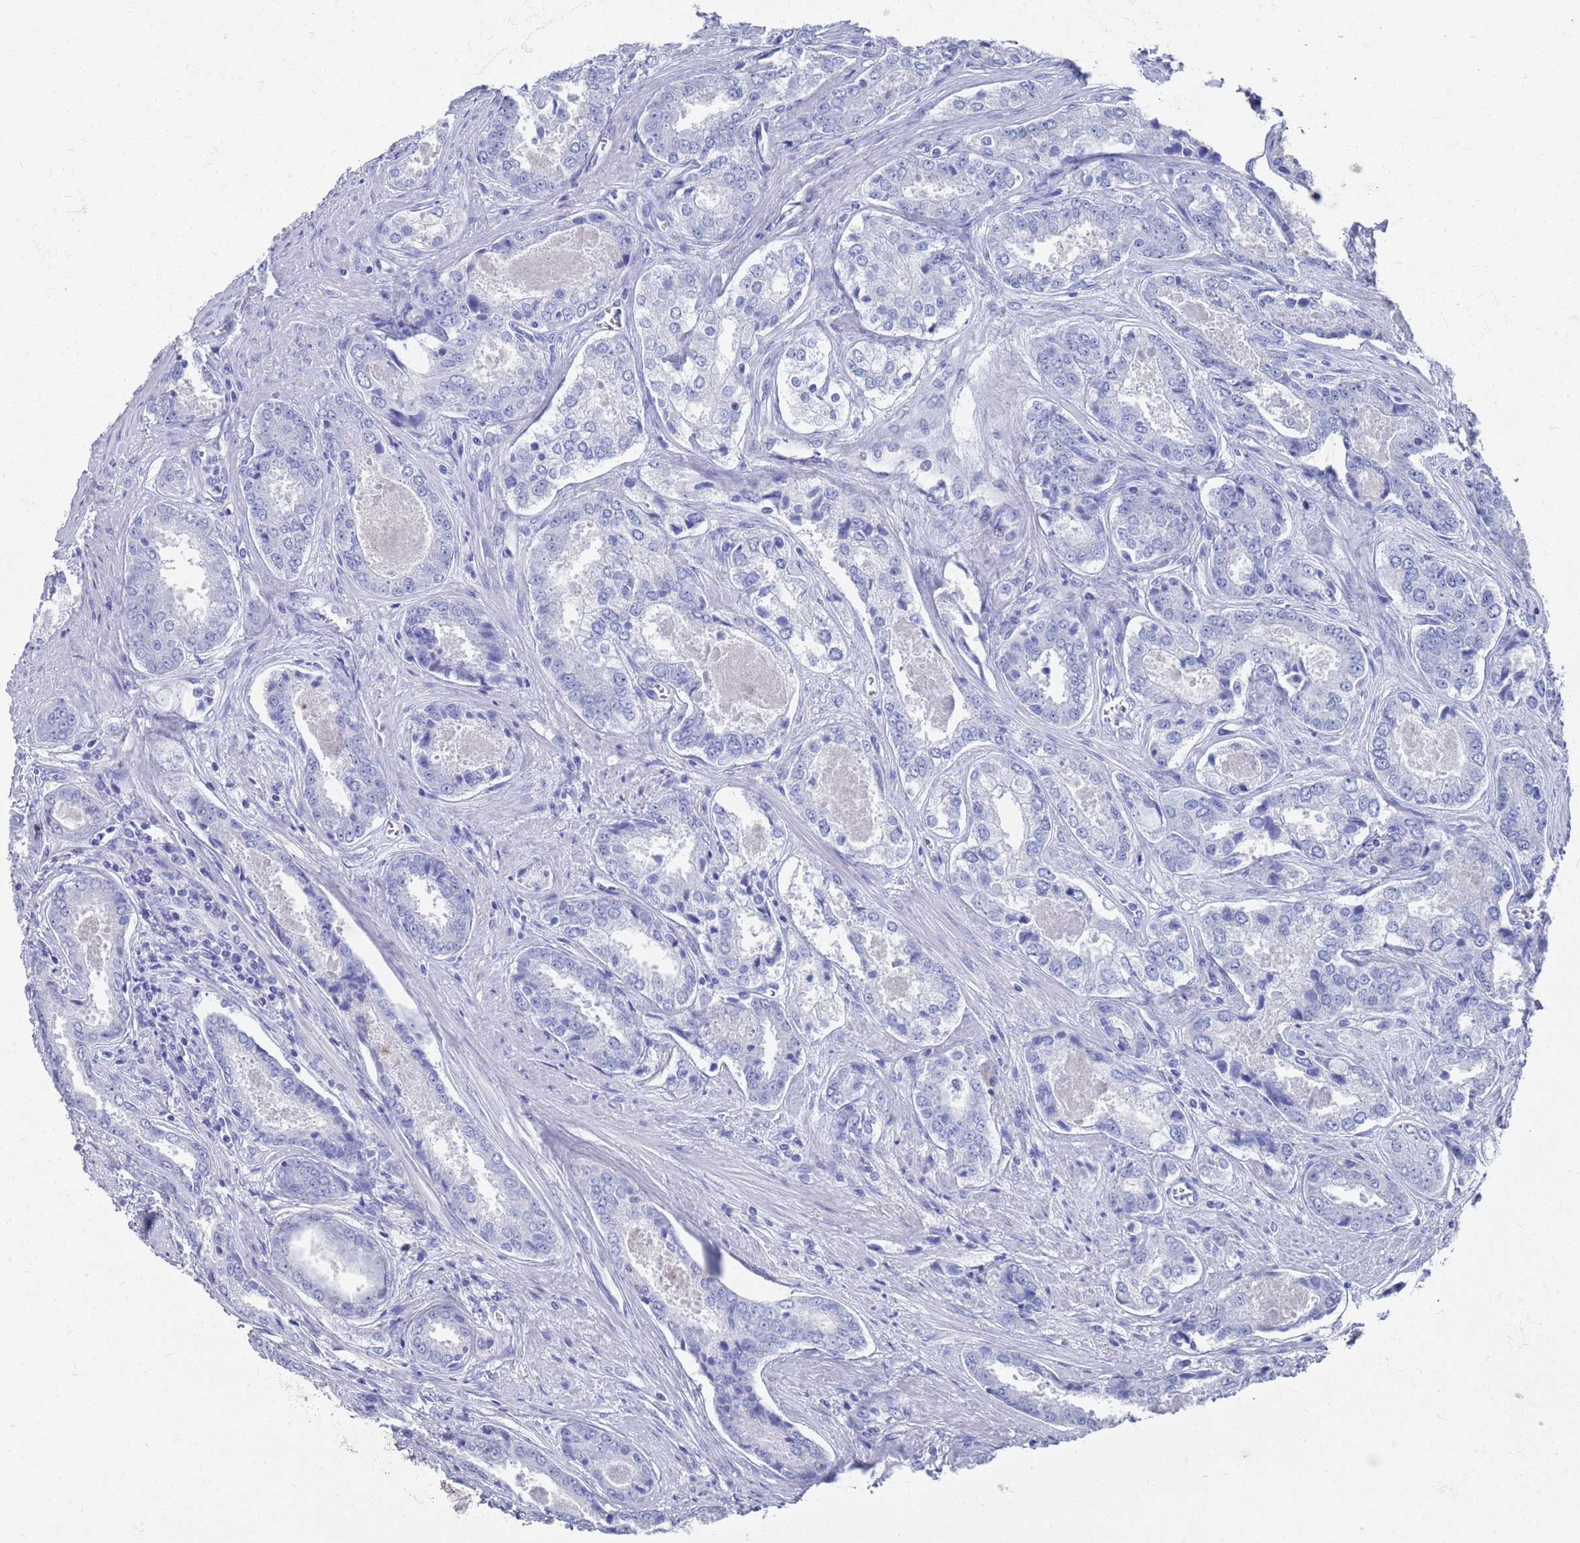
{"staining": {"intensity": "negative", "quantity": "none", "location": "none"}, "tissue": "prostate cancer", "cell_type": "Tumor cells", "image_type": "cancer", "snomed": [{"axis": "morphology", "description": "Adenocarcinoma, Low grade"}, {"axis": "topography", "description": "Prostate"}], "caption": "A micrograph of prostate low-grade adenocarcinoma stained for a protein demonstrates no brown staining in tumor cells. (Stains: DAB (3,3'-diaminobenzidine) immunohistochemistry with hematoxylin counter stain, Microscopy: brightfield microscopy at high magnification).", "gene": "MTMR2", "patient": {"sex": "male", "age": 68}}